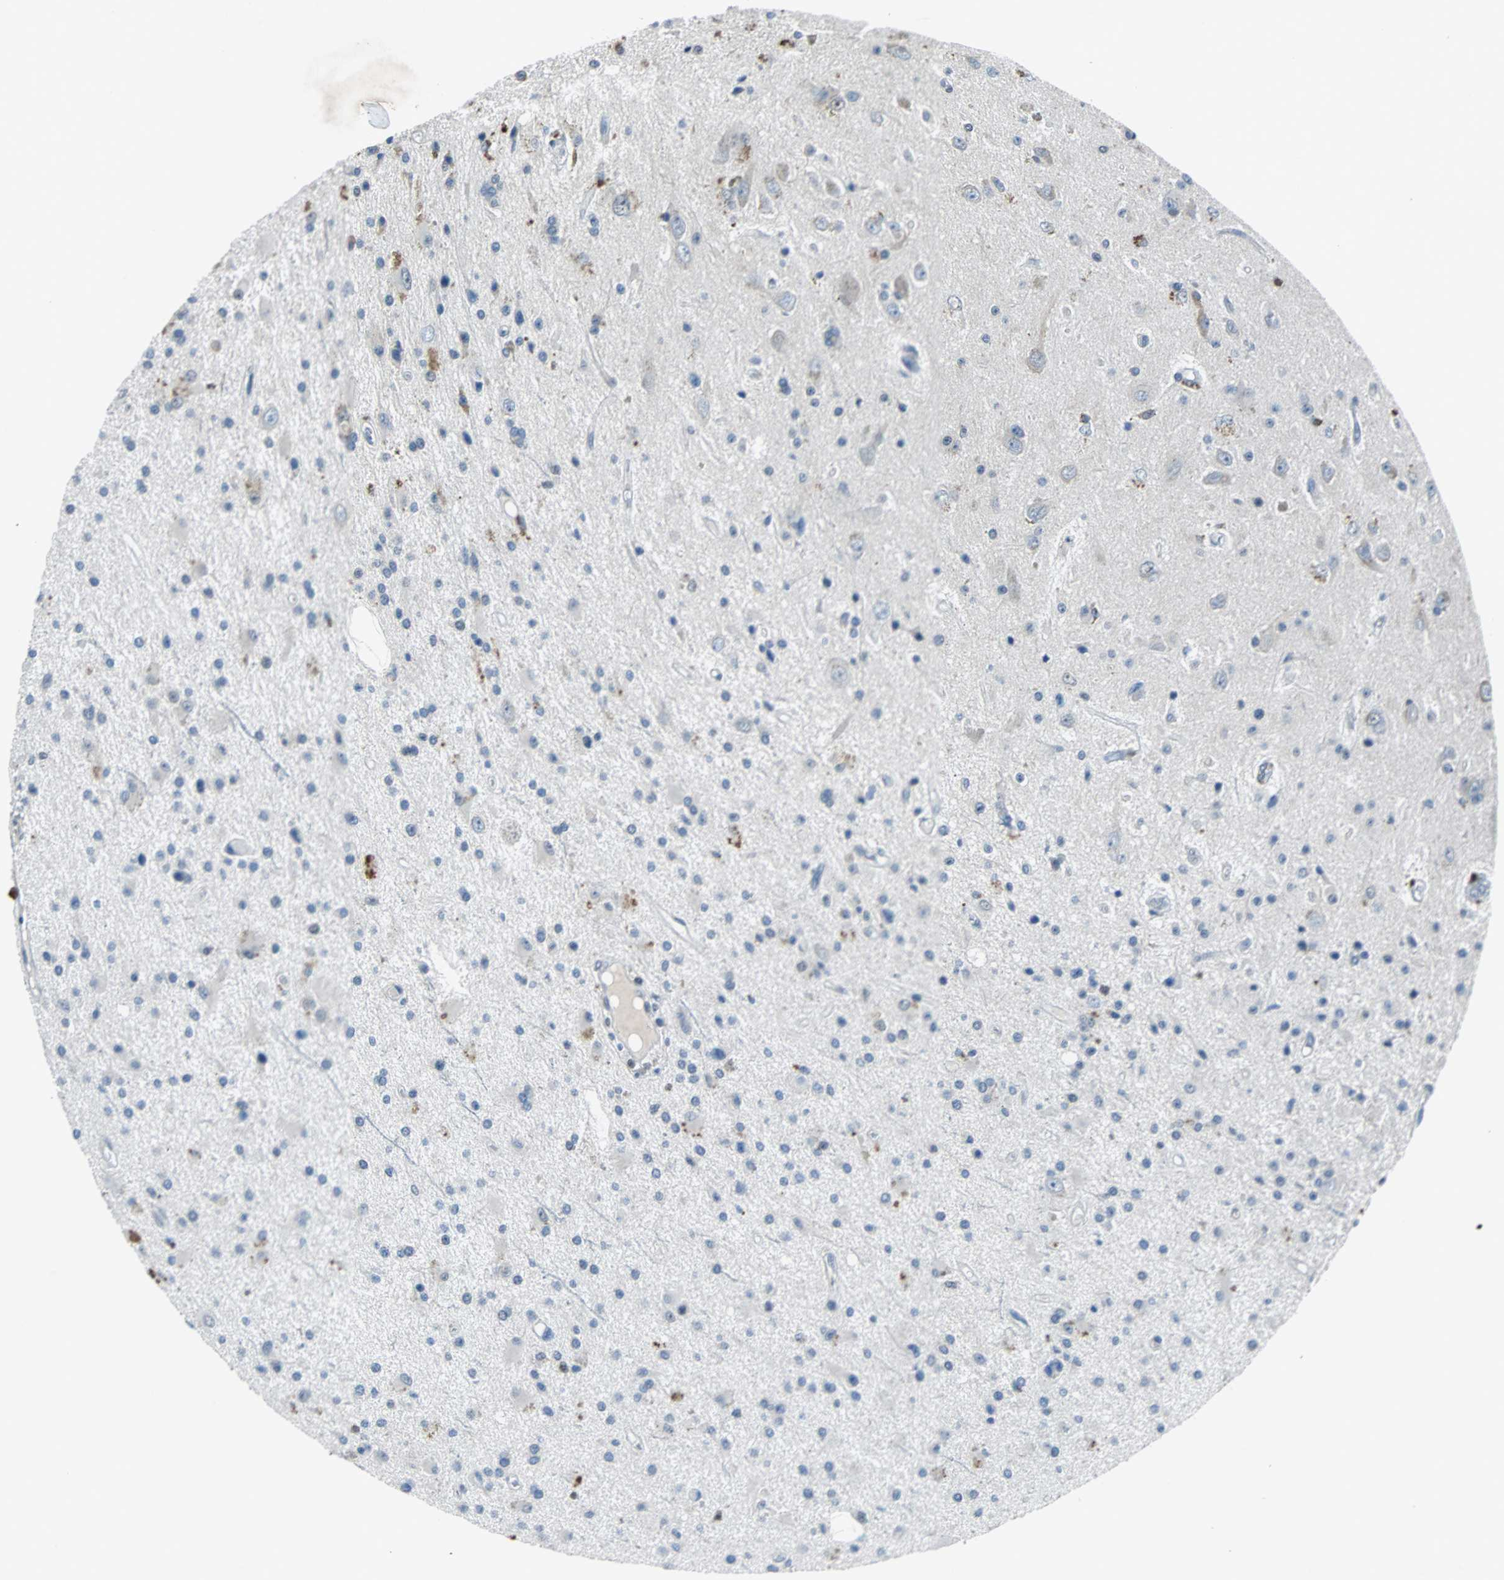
{"staining": {"intensity": "negative", "quantity": "none", "location": "none"}, "tissue": "glioma", "cell_type": "Tumor cells", "image_type": "cancer", "snomed": [{"axis": "morphology", "description": "Glioma, malignant, Low grade"}, {"axis": "topography", "description": "Brain"}], "caption": "IHC photomicrograph of human malignant glioma (low-grade) stained for a protein (brown), which demonstrates no expression in tumor cells. Brightfield microscopy of IHC stained with DAB (3,3'-diaminobenzidine) (brown) and hematoxylin (blue), captured at high magnification.", "gene": "USP28", "patient": {"sex": "male", "age": 58}}